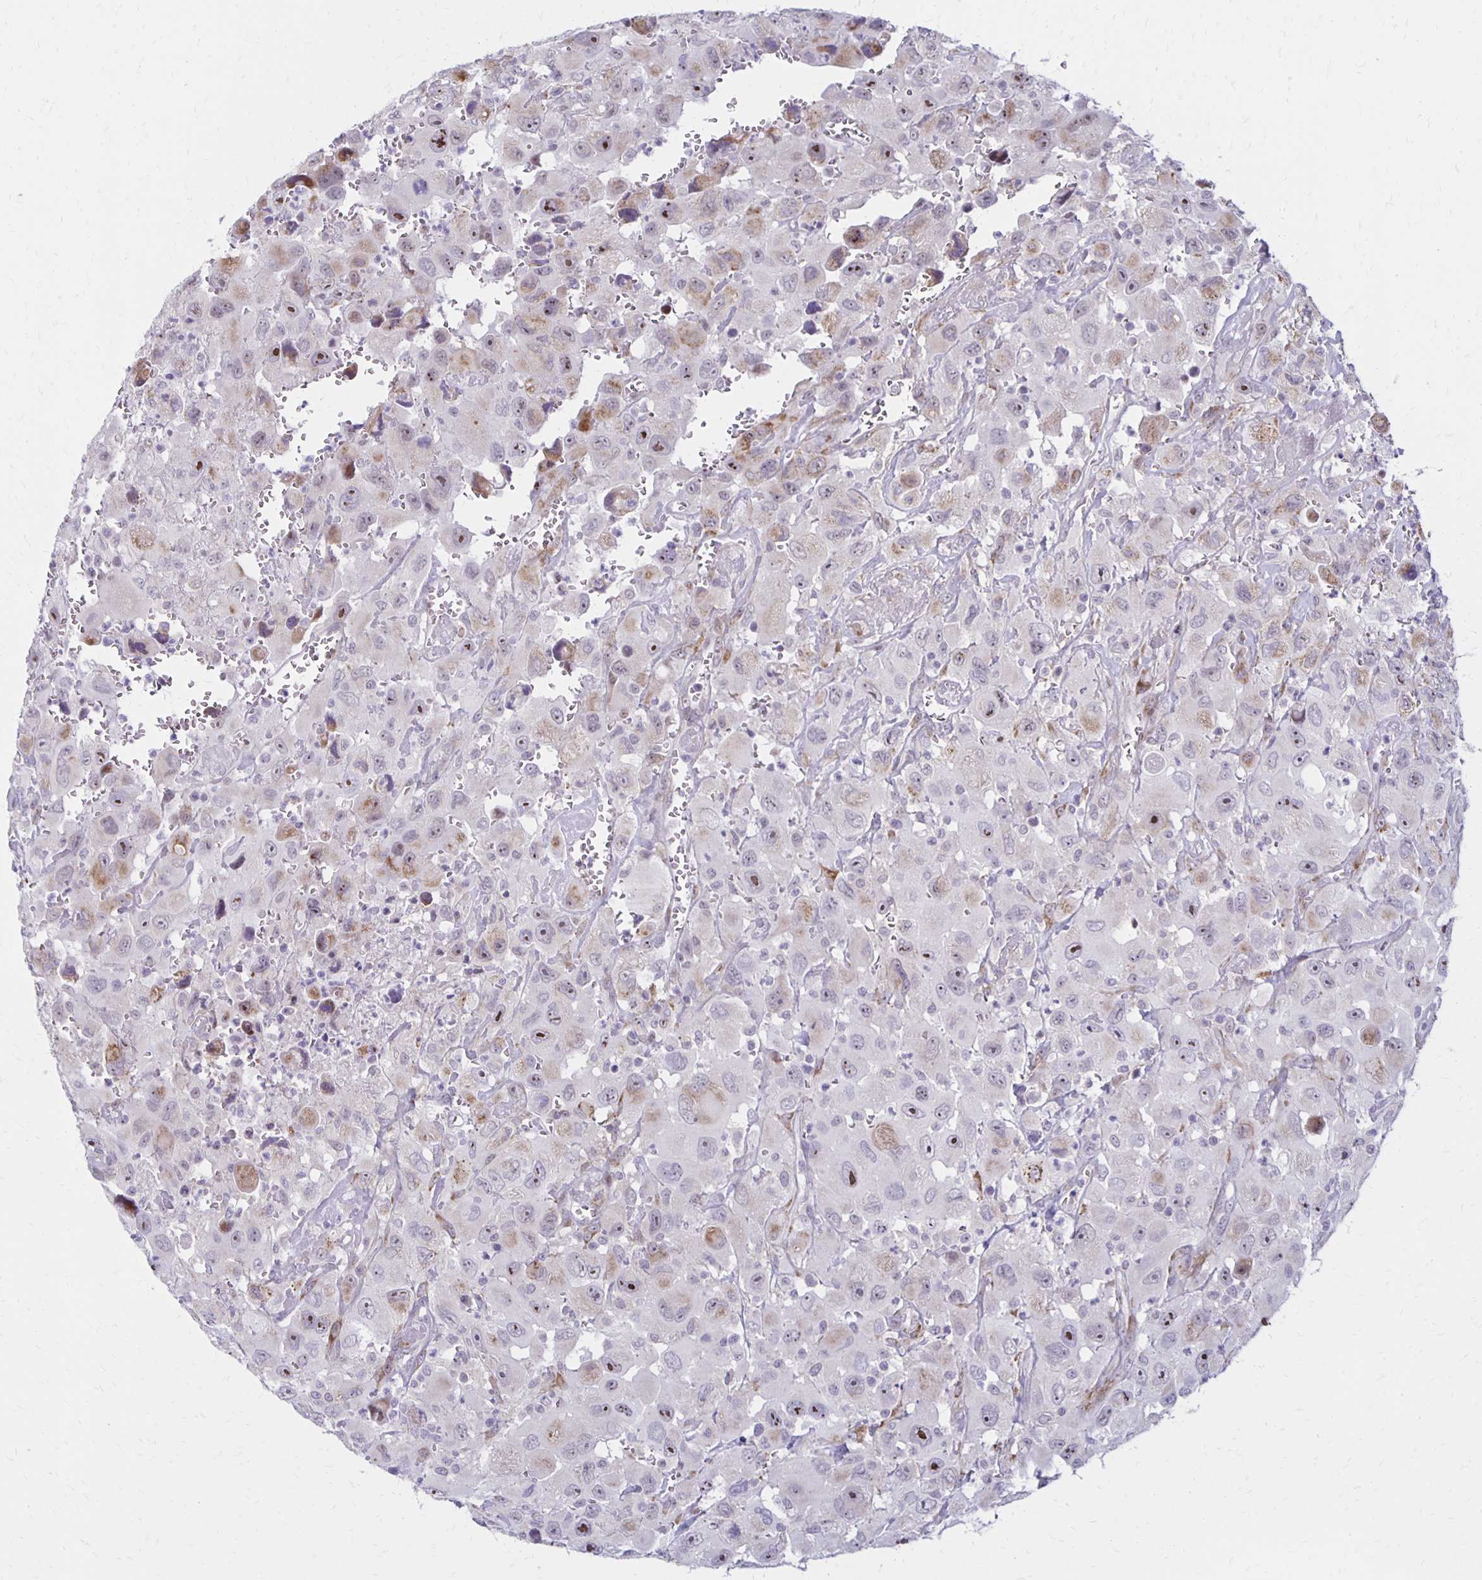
{"staining": {"intensity": "moderate", "quantity": "25%-75%", "location": "nuclear"}, "tissue": "head and neck cancer", "cell_type": "Tumor cells", "image_type": "cancer", "snomed": [{"axis": "morphology", "description": "Squamous cell carcinoma, NOS"}, {"axis": "morphology", "description": "Squamous cell carcinoma, metastatic, NOS"}, {"axis": "topography", "description": "Oral tissue"}, {"axis": "topography", "description": "Head-Neck"}], "caption": "Immunohistochemical staining of squamous cell carcinoma (head and neck) displays medium levels of moderate nuclear protein expression in about 25%-75% of tumor cells.", "gene": "DAGLA", "patient": {"sex": "female", "age": 85}}